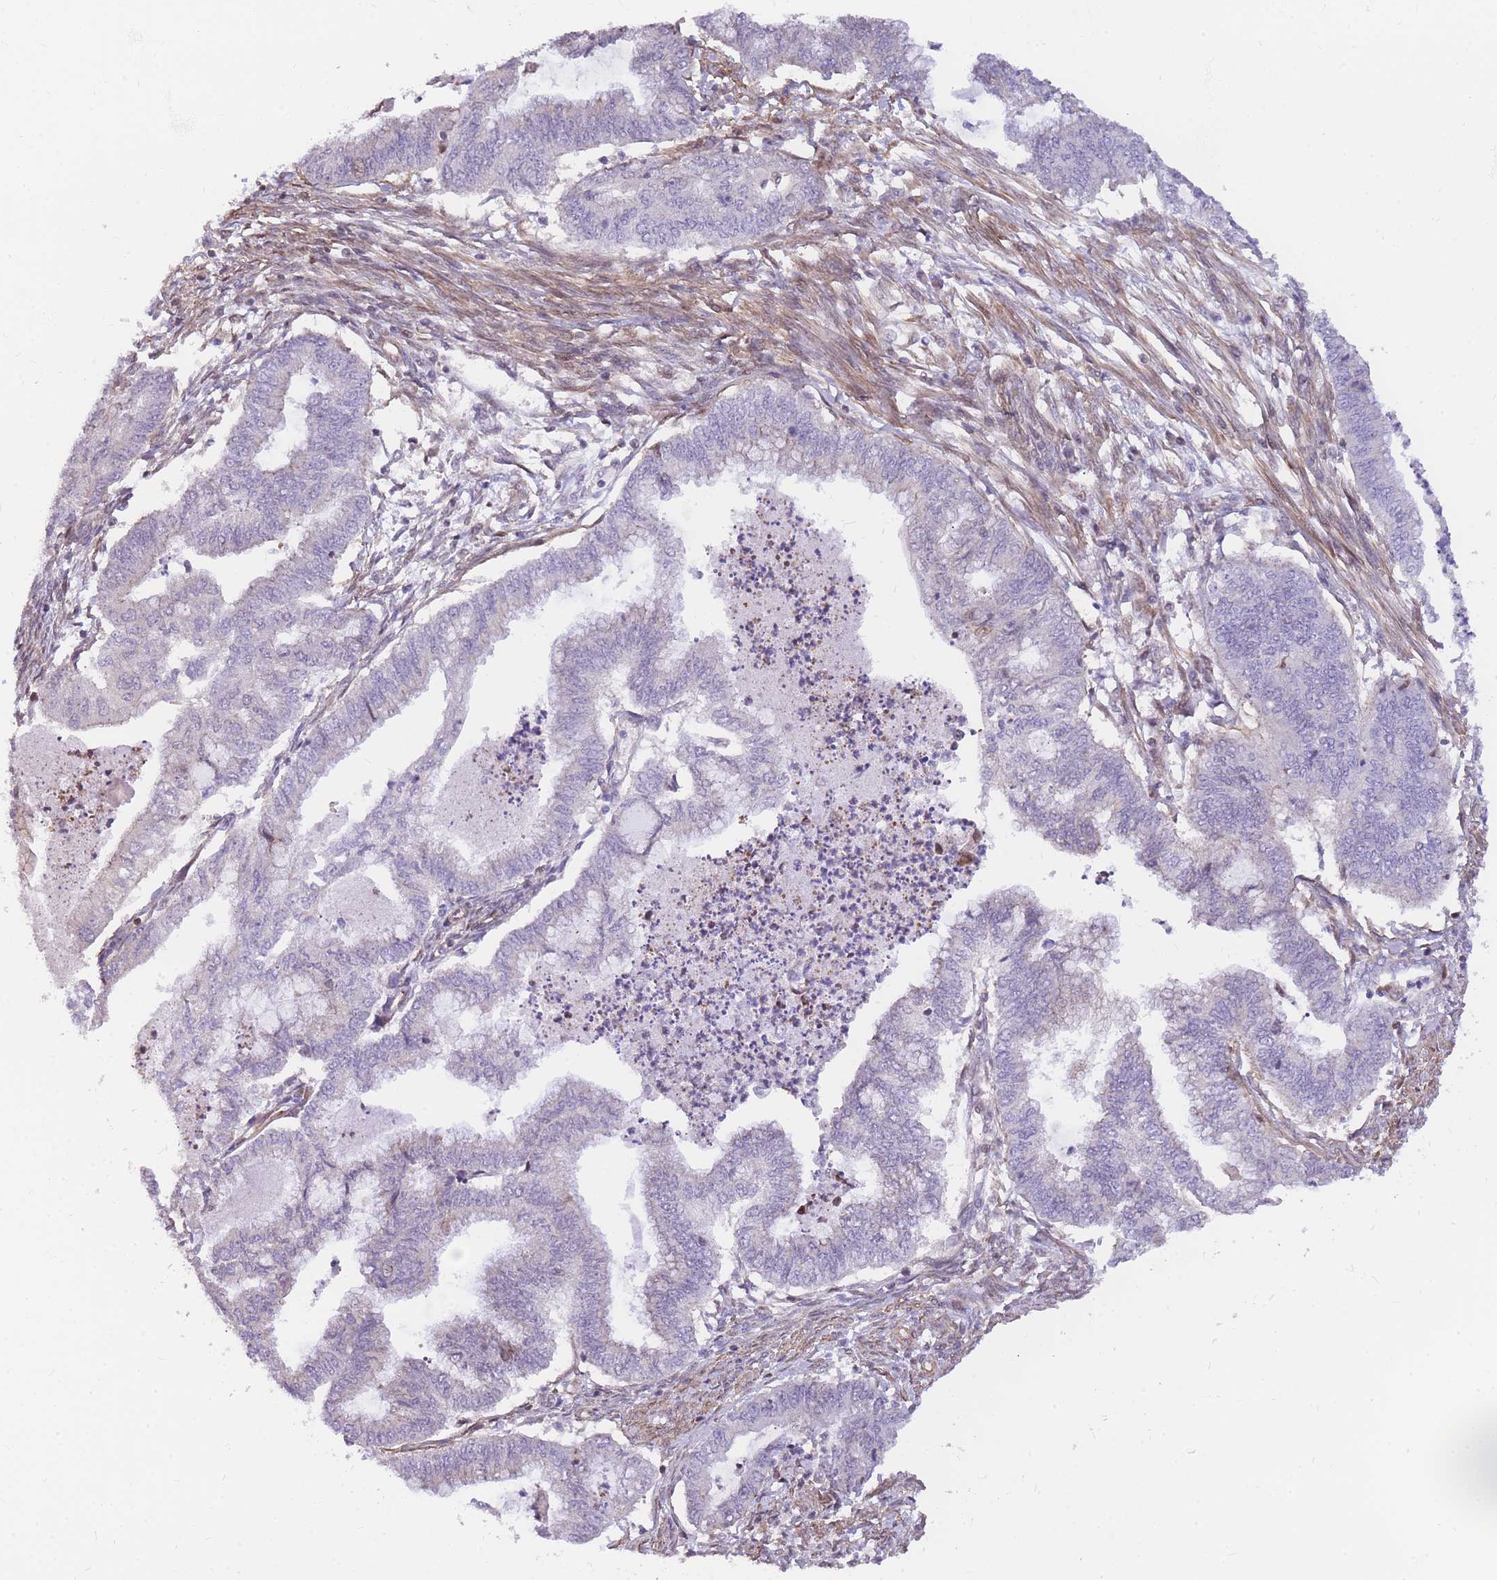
{"staining": {"intensity": "negative", "quantity": "none", "location": "none"}, "tissue": "endometrial cancer", "cell_type": "Tumor cells", "image_type": "cancer", "snomed": [{"axis": "morphology", "description": "Adenocarcinoma, NOS"}, {"axis": "topography", "description": "Endometrium"}], "caption": "Immunohistochemical staining of endometrial cancer (adenocarcinoma) displays no significant expression in tumor cells. (Immunohistochemistry (ihc), brightfield microscopy, high magnification).", "gene": "S100PBP", "patient": {"sex": "female", "age": 79}}